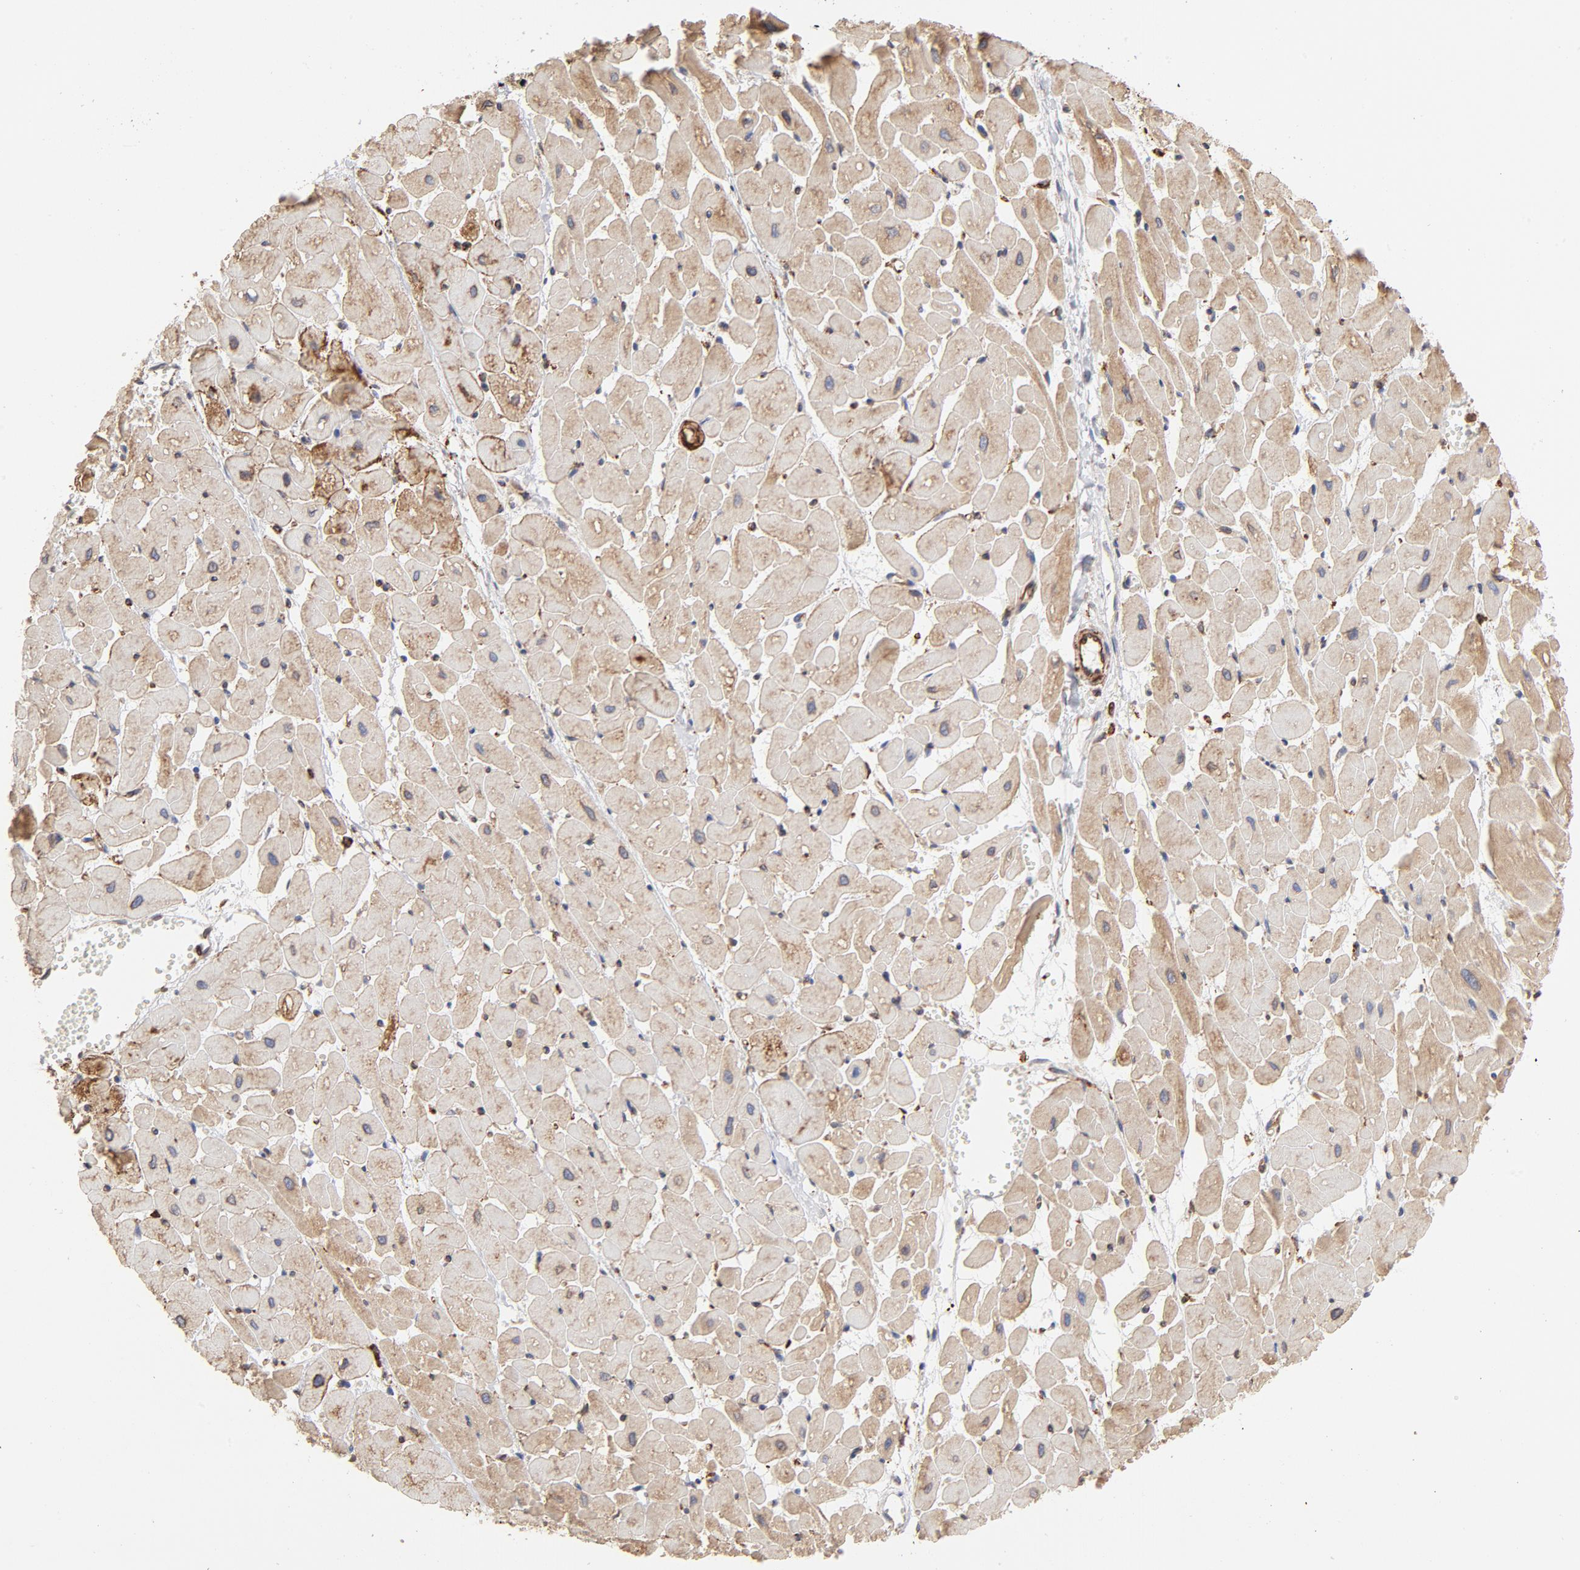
{"staining": {"intensity": "moderate", "quantity": ">75%", "location": "cytoplasmic/membranous"}, "tissue": "heart muscle", "cell_type": "Cardiomyocytes", "image_type": "normal", "snomed": [{"axis": "morphology", "description": "Normal tissue, NOS"}, {"axis": "topography", "description": "Heart"}], "caption": "Protein analysis of normal heart muscle exhibits moderate cytoplasmic/membranous staining in approximately >75% of cardiomyocytes. (IHC, brightfield microscopy, high magnification).", "gene": "CANX", "patient": {"sex": "female", "age": 19}}